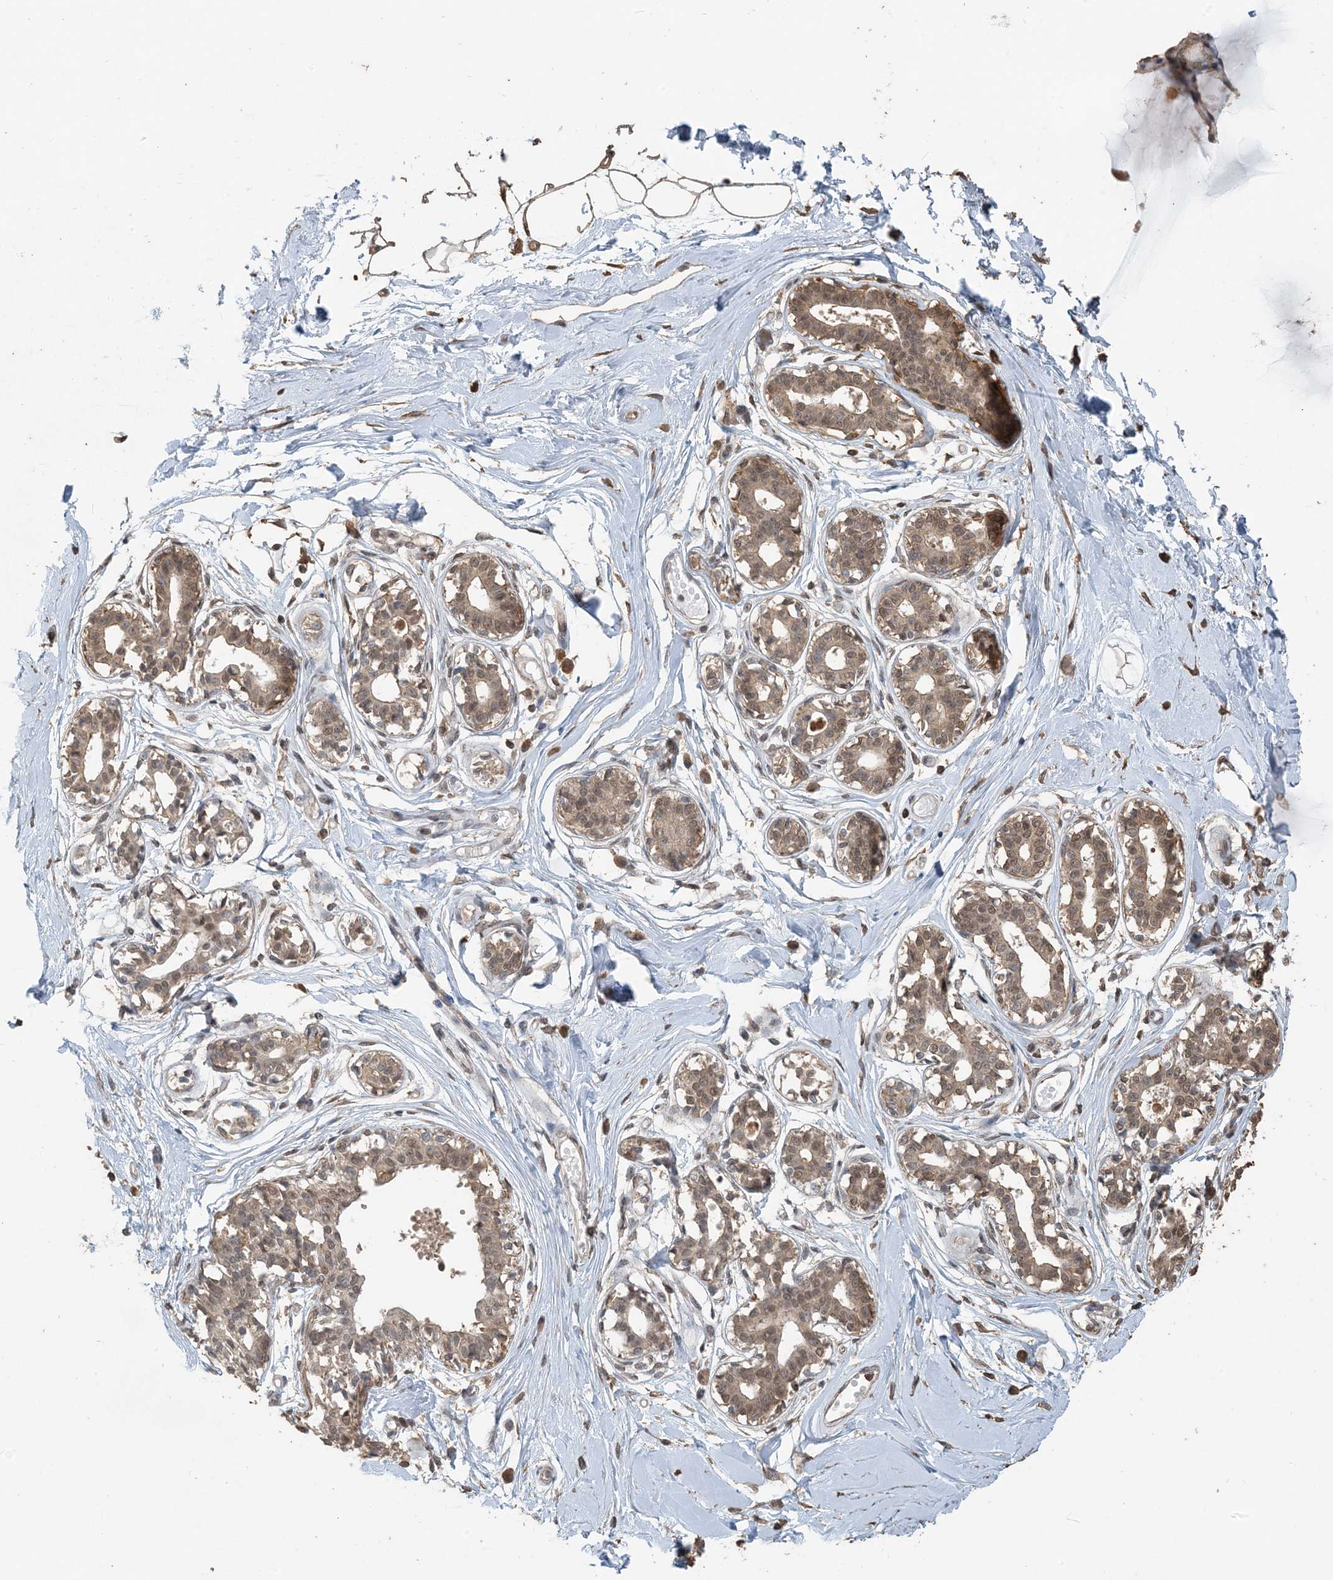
{"staining": {"intensity": "weak", "quantity": ">75%", "location": "cytoplasmic/membranous"}, "tissue": "breast", "cell_type": "Adipocytes", "image_type": "normal", "snomed": [{"axis": "morphology", "description": "Normal tissue, NOS"}, {"axis": "topography", "description": "Breast"}], "caption": "Immunohistochemistry (IHC) of normal breast demonstrates low levels of weak cytoplasmic/membranous positivity in about >75% of adipocytes.", "gene": "ZC3H12A", "patient": {"sex": "female", "age": 45}}